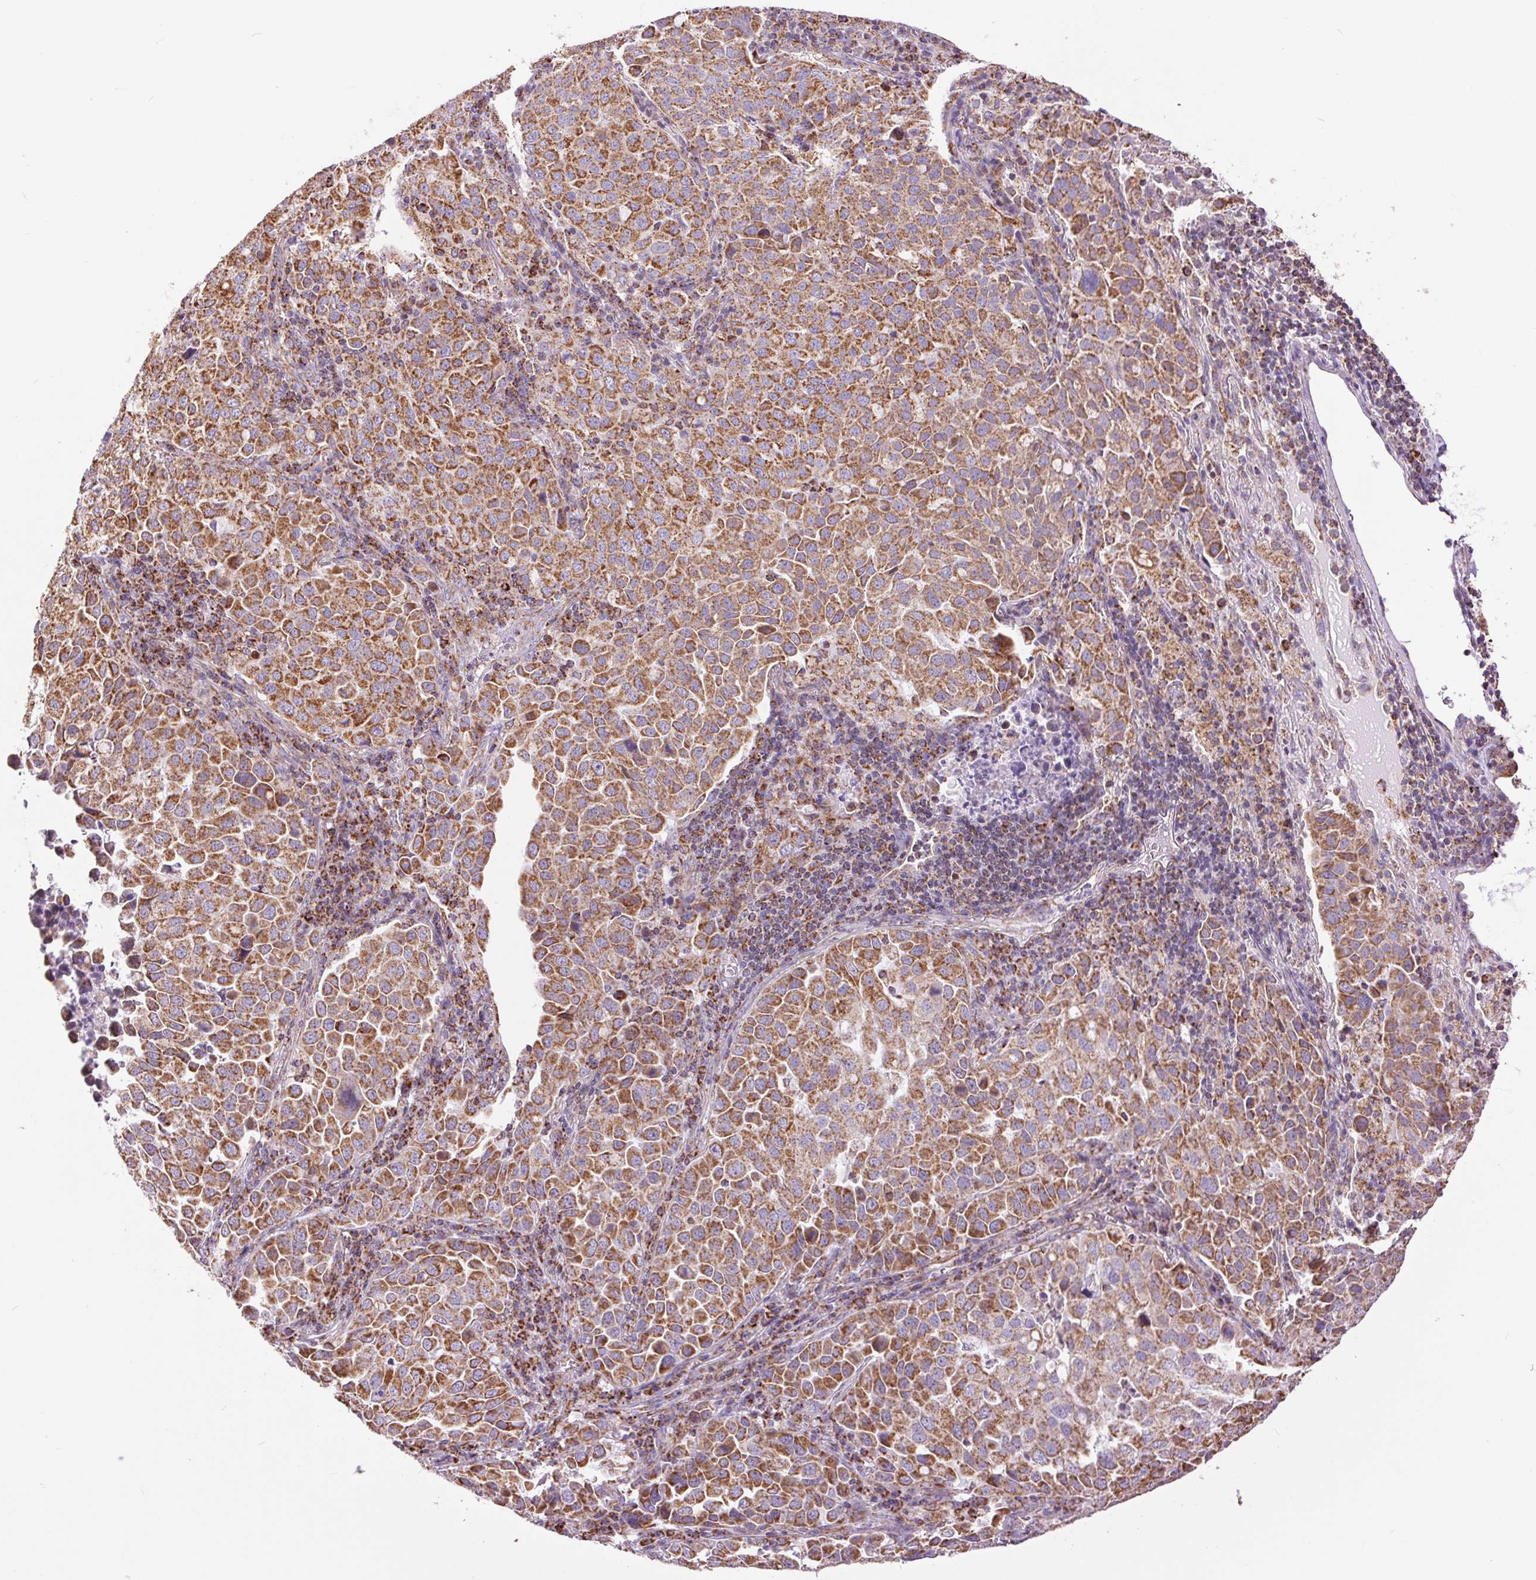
{"staining": {"intensity": "strong", "quantity": ">75%", "location": "cytoplasmic/membranous"}, "tissue": "lung cancer", "cell_type": "Tumor cells", "image_type": "cancer", "snomed": [{"axis": "morphology", "description": "Adenocarcinoma, NOS"}, {"axis": "morphology", "description": "Adenocarcinoma, metastatic, NOS"}, {"axis": "topography", "description": "Lymph node"}, {"axis": "topography", "description": "Lung"}], "caption": "Lung cancer was stained to show a protein in brown. There is high levels of strong cytoplasmic/membranous positivity in approximately >75% of tumor cells.", "gene": "ATP5PB", "patient": {"sex": "female", "age": 65}}